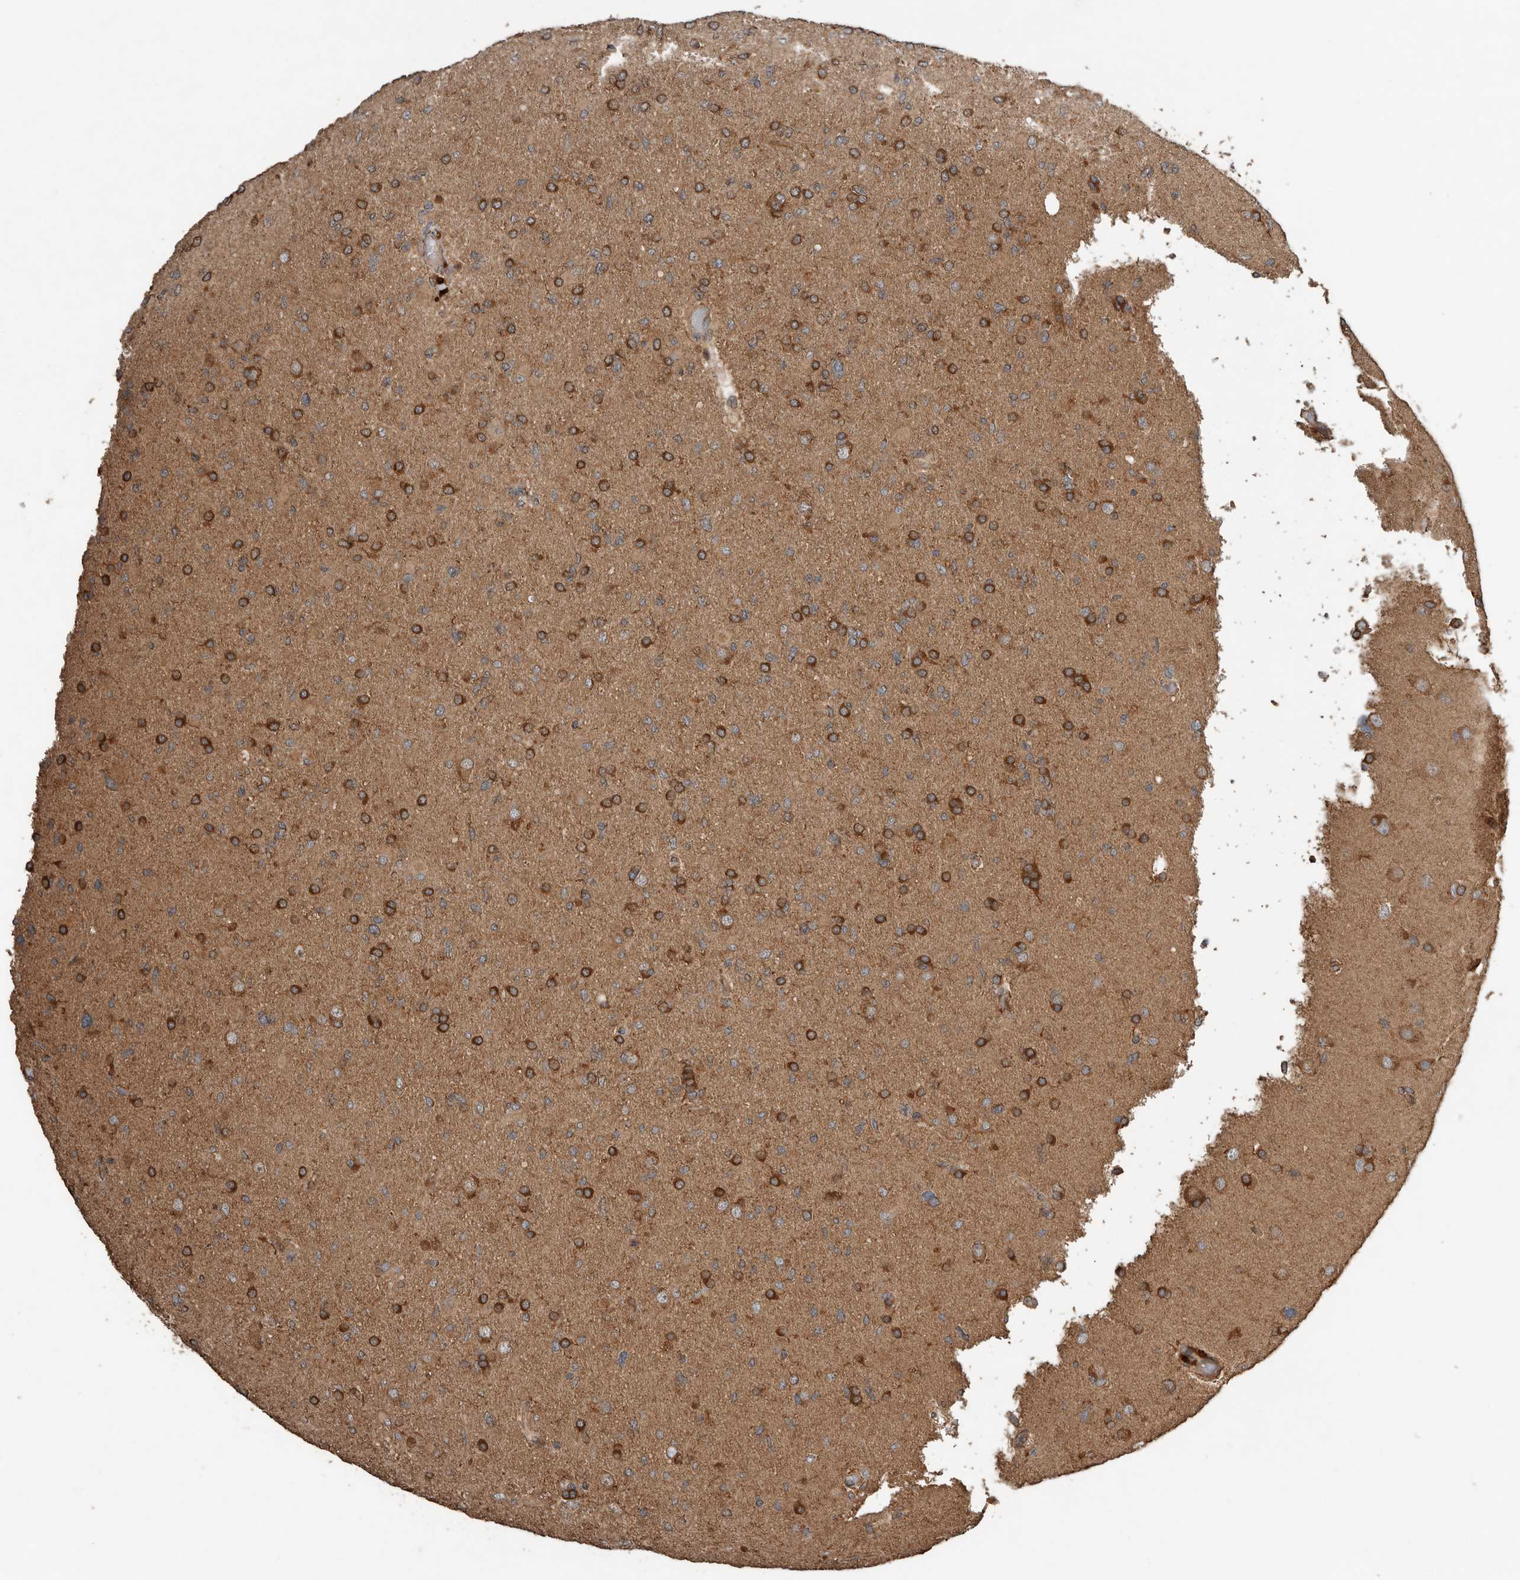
{"staining": {"intensity": "strong", "quantity": "25%-75%", "location": "cytoplasmic/membranous"}, "tissue": "glioma", "cell_type": "Tumor cells", "image_type": "cancer", "snomed": [{"axis": "morphology", "description": "Glioma, malignant, High grade"}, {"axis": "topography", "description": "Cerebral cortex"}], "caption": "Malignant glioma (high-grade) stained with immunohistochemistry (IHC) demonstrates strong cytoplasmic/membranous staining in about 25%-75% of tumor cells. (brown staining indicates protein expression, while blue staining denotes nuclei).", "gene": "RNF207", "patient": {"sex": "female", "age": 36}}